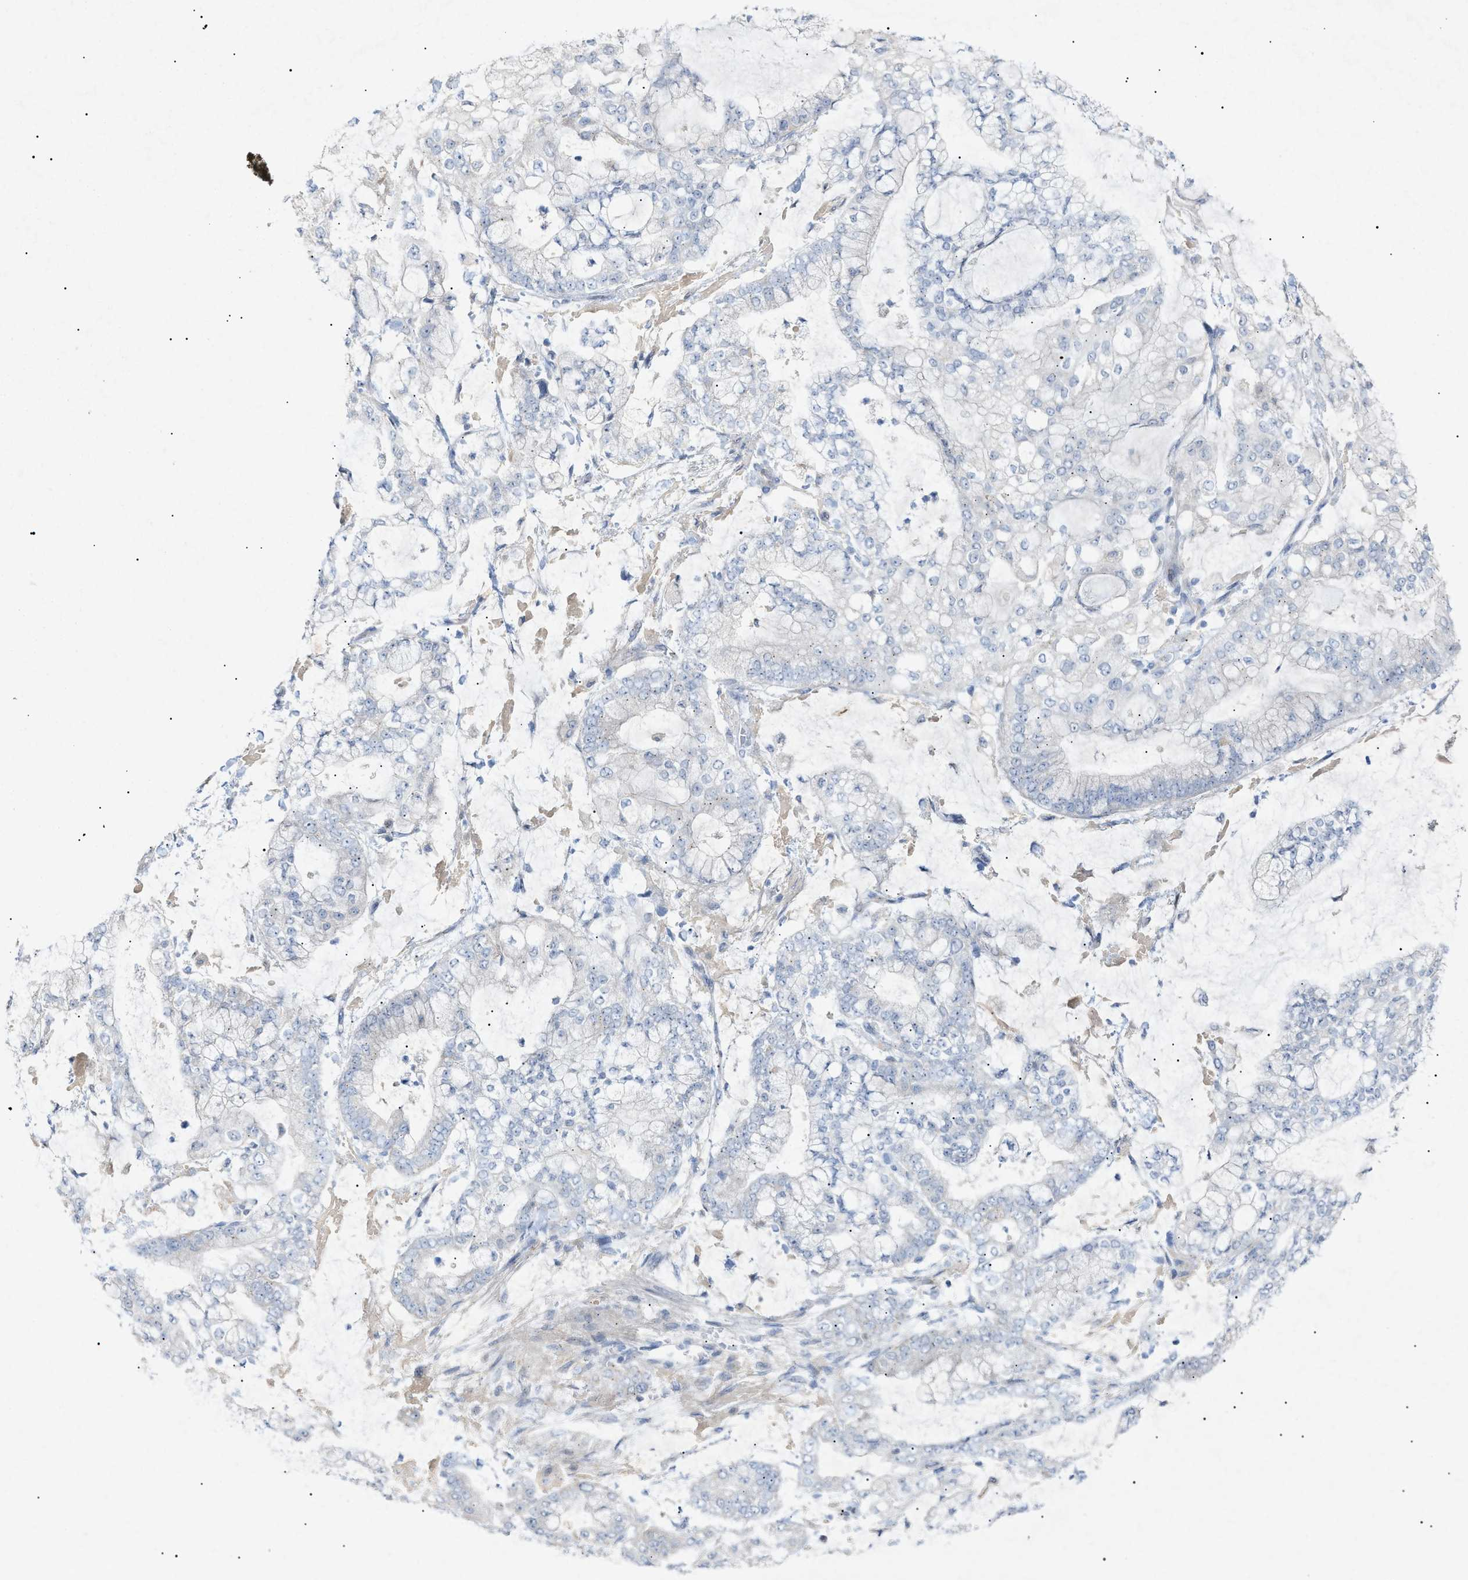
{"staining": {"intensity": "negative", "quantity": "none", "location": "none"}, "tissue": "stomach cancer", "cell_type": "Tumor cells", "image_type": "cancer", "snomed": [{"axis": "morphology", "description": "Normal tissue, NOS"}, {"axis": "morphology", "description": "Adenocarcinoma, NOS"}, {"axis": "topography", "description": "Stomach, upper"}, {"axis": "topography", "description": "Stomach"}], "caption": "This photomicrograph is of stomach cancer stained with immunohistochemistry (IHC) to label a protein in brown with the nuclei are counter-stained blue. There is no staining in tumor cells.", "gene": "SLC25A31", "patient": {"sex": "male", "age": 76}}